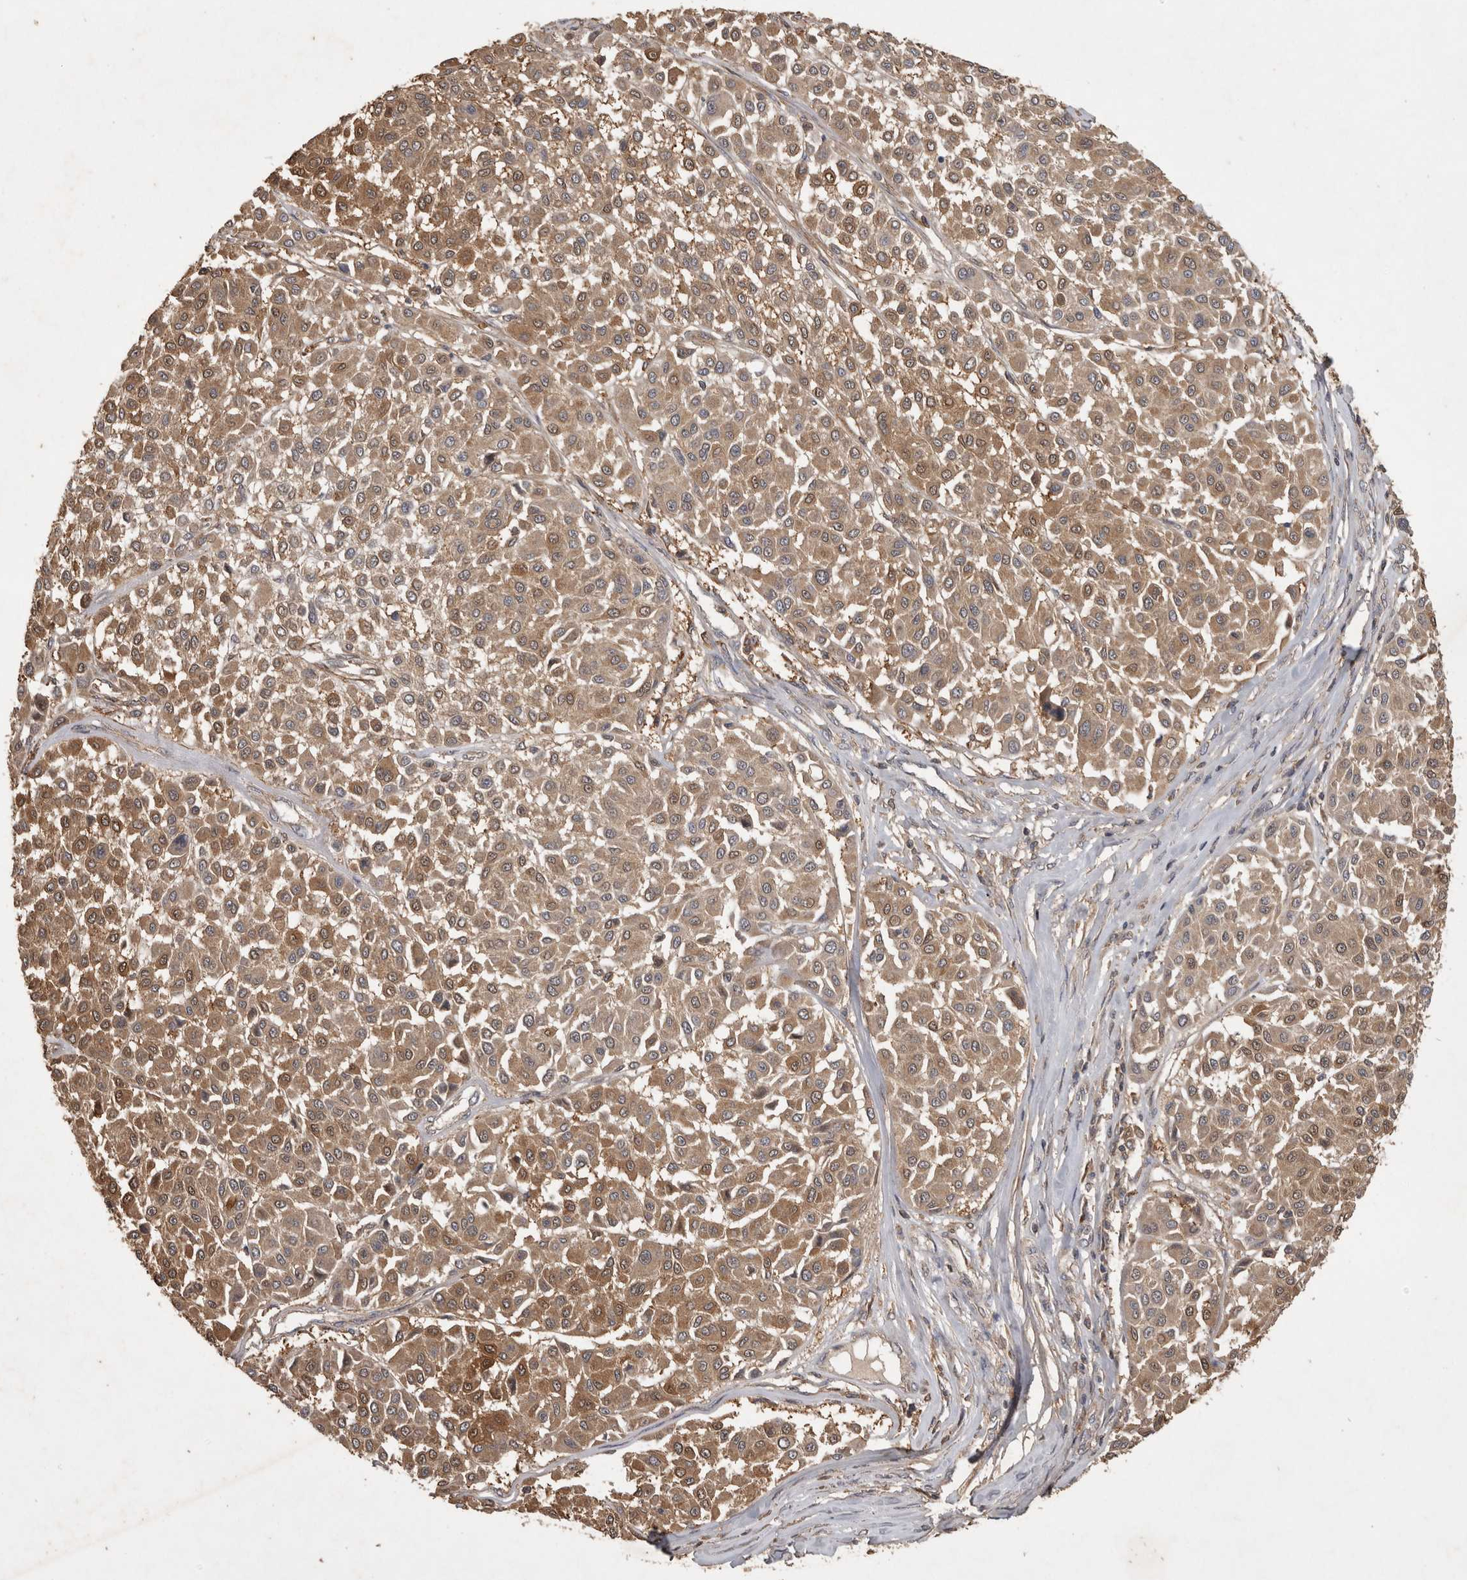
{"staining": {"intensity": "moderate", "quantity": ">75%", "location": "cytoplasmic/membranous"}, "tissue": "melanoma", "cell_type": "Tumor cells", "image_type": "cancer", "snomed": [{"axis": "morphology", "description": "Malignant melanoma, Metastatic site"}, {"axis": "topography", "description": "Soft tissue"}], "caption": "The histopathology image displays a brown stain indicating the presence of a protein in the cytoplasmic/membranous of tumor cells in melanoma.", "gene": "TRMT61B", "patient": {"sex": "male", "age": 41}}